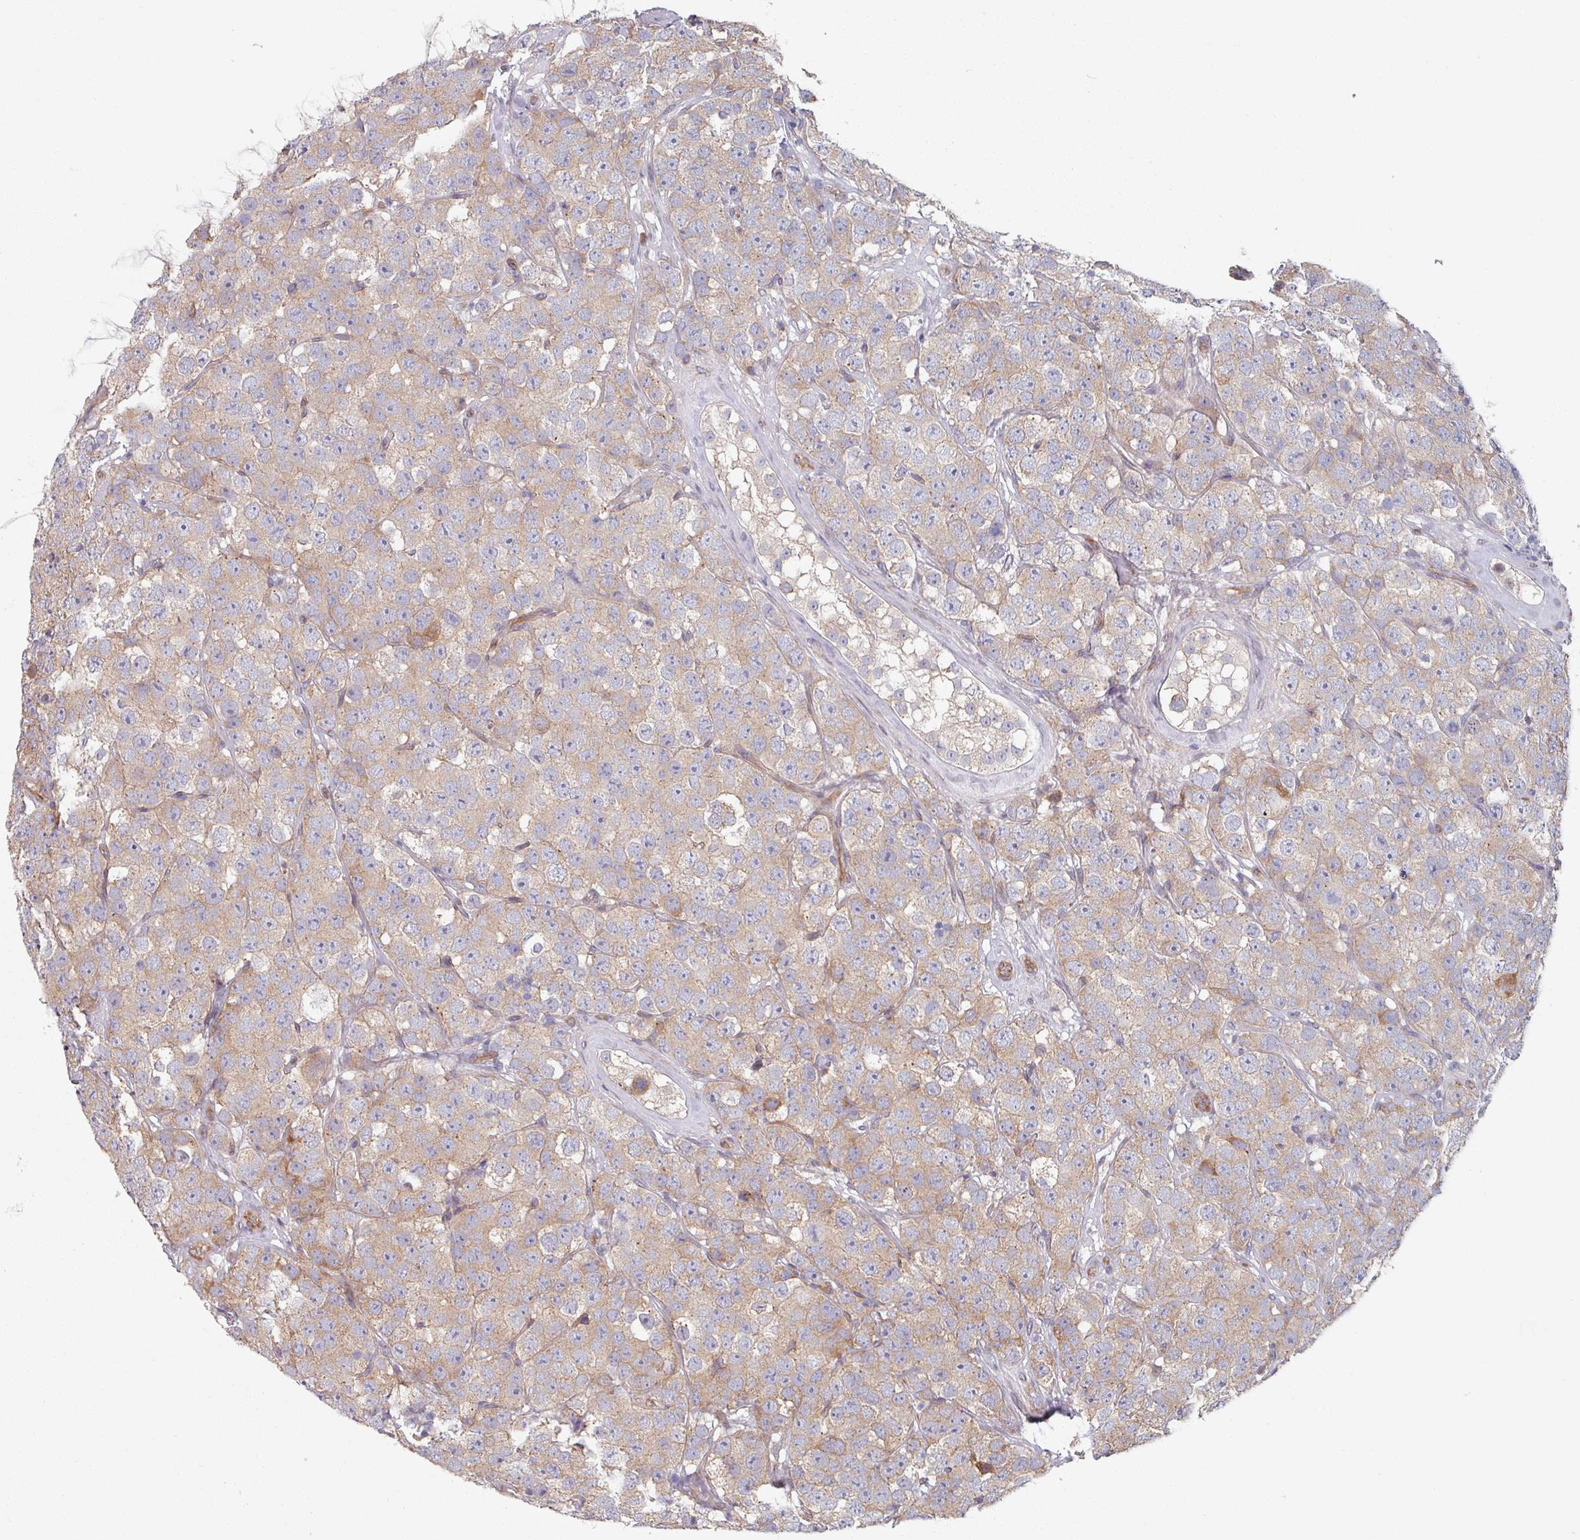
{"staining": {"intensity": "weak", "quantity": ">75%", "location": "cytoplasmic/membranous"}, "tissue": "testis cancer", "cell_type": "Tumor cells", "image_type": "cancer", "snomed": [{"axis": "morphology", "description": "Seminoma, NOS"}, {"axis": "topography", "description": "Testis"}], "caption": "About >75% of tumor cells in testis cancer (seminoma) display weak cytoplasmic/membranous protein expression as visualized by brown immunohistochemical staining.", "gene": "C4BPB", "patient": {"sex": "male", "age": 28}}